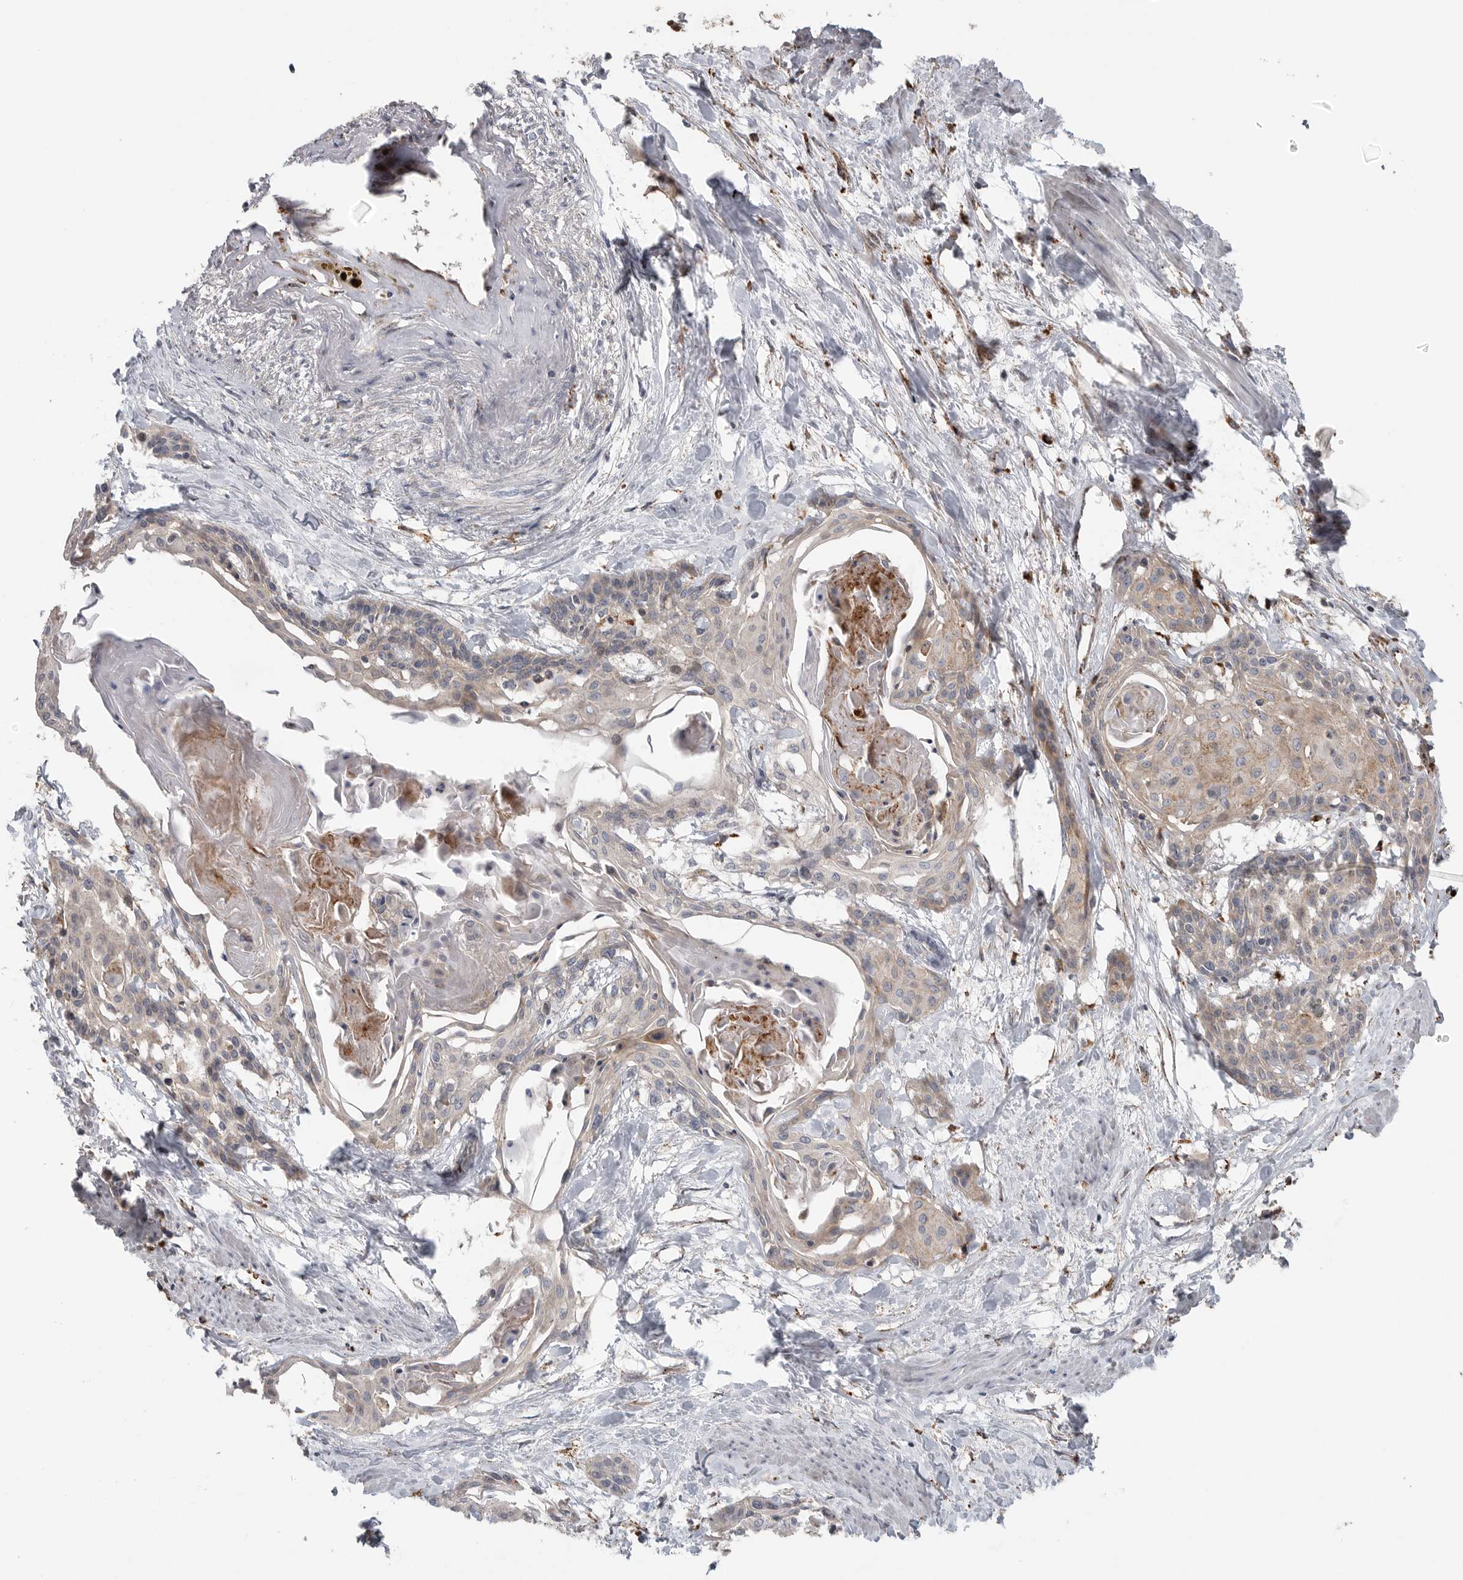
{"staining": {"intensity": "weak", "quantity": "25%-75%", "location": "cytoplasmic/membranous"}, "tissue": "cervical cancer", "cell_type": "Tumor cells", "image_type": "cancer", "snomed": [{"axis": "morphology", "description": "Squamous cell carcinoma, NOS"}, {"axis": "topography", "description": "Cervix"}], "caption": "The immunohistochemical stain labels weak cytoplasmic/membranous expression in tumor cells of cervical cancer tissue.", "gene": "GALNS", "patient": {"sex": "female", "age": 57}}